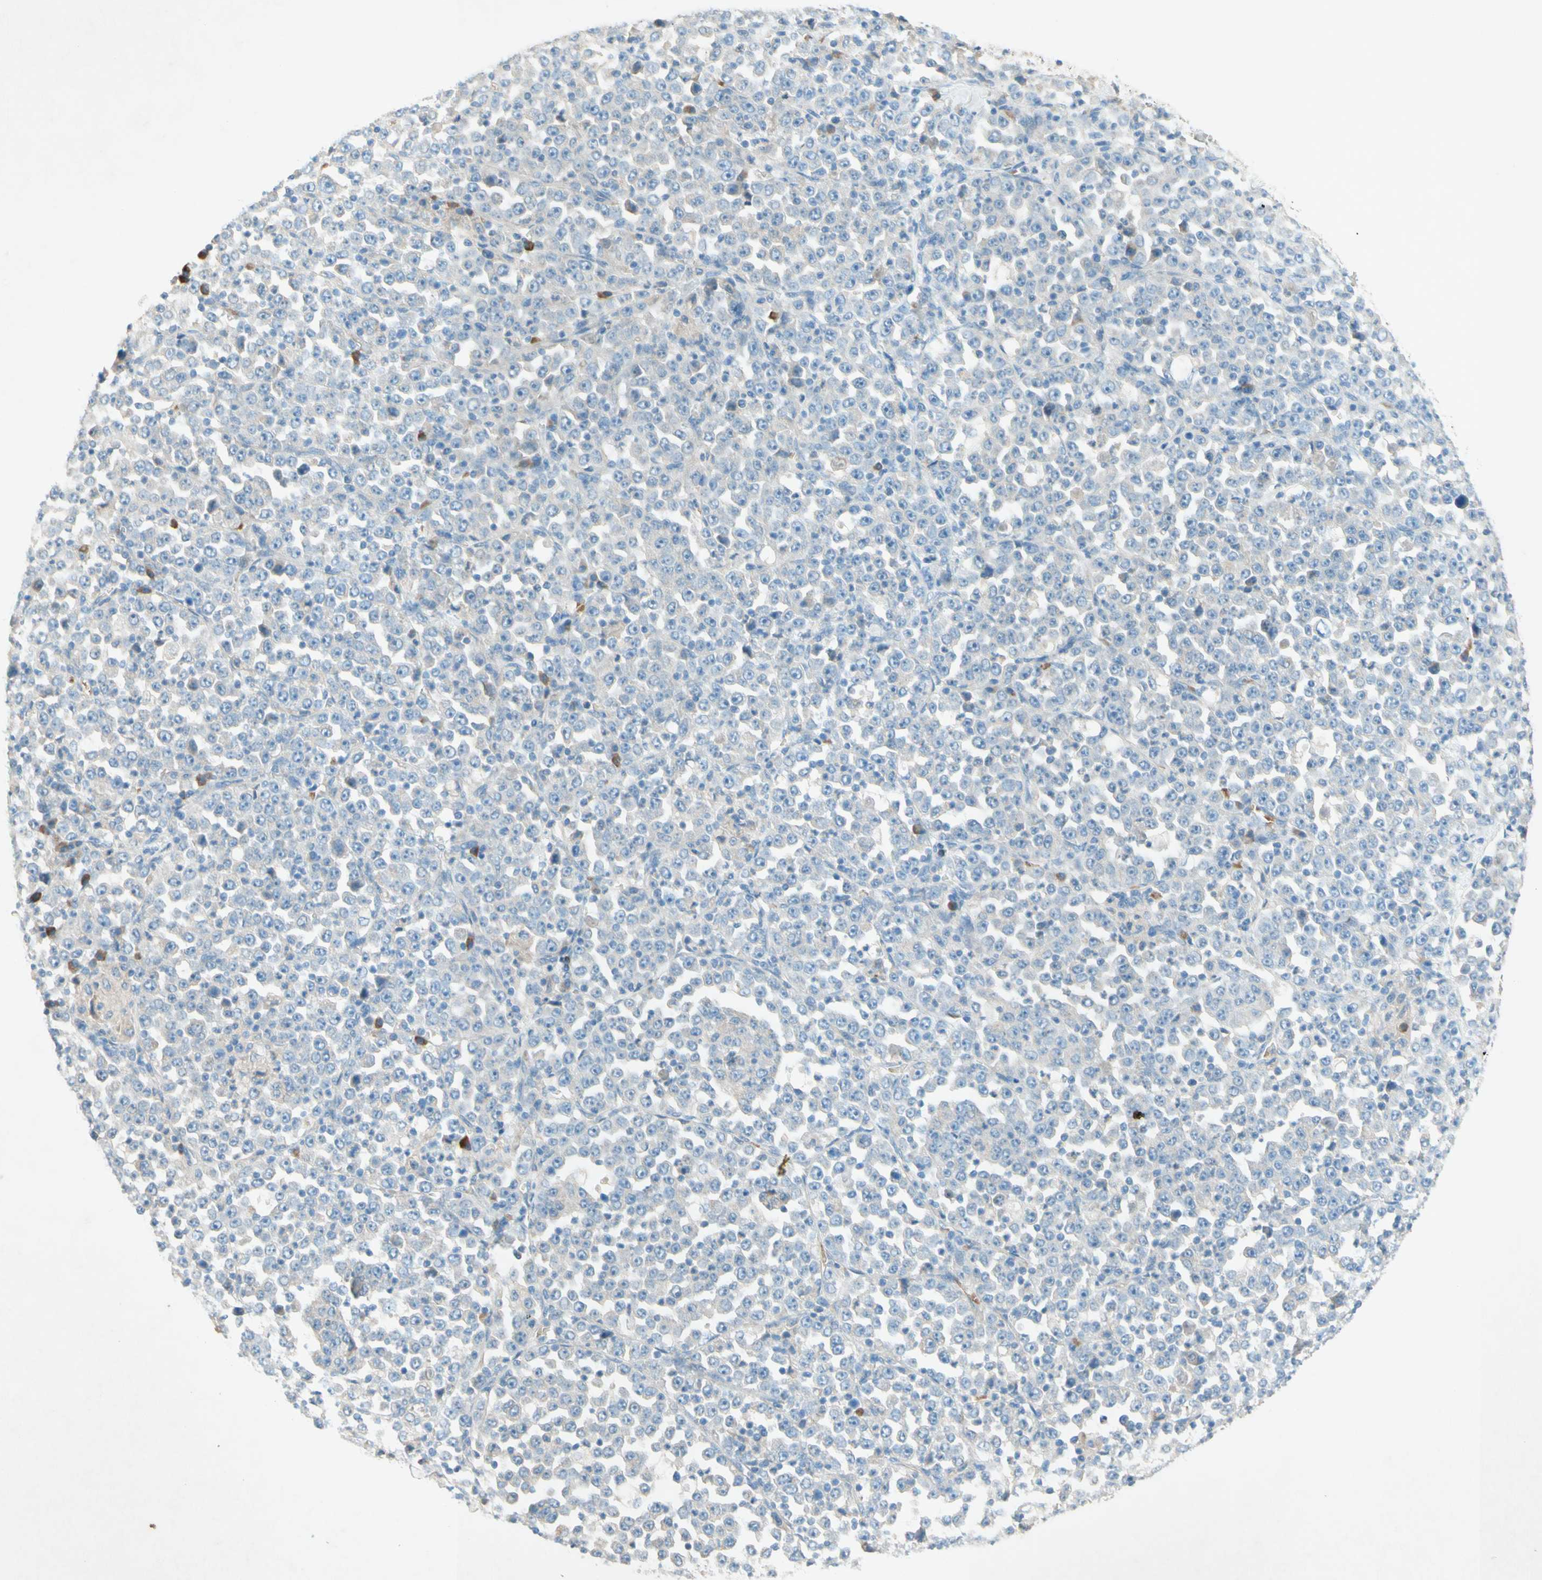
{"staining": {"intensity": "weak", "quantity": "25%-75%", "location": "cytoplasmic/membranous"}, "tissue": "stomach cancer", "cell_type": "Tumor cells", "image_type": "cancer", "snomed": [{"axis": "morphology", "description": "Normal tissue, NOS"}, {"axis": "morphology", "description": "Adenocarcinoma, NOS"}, {"axis": "topography", "description": "Stomach, upper"}, {"axis": "topography", "description": "Stomach"}], "caption": "Immunohistochemical staining of human stomach adenocarcinoma displays low levels of weak cytoplasmic/membranous staining in approximately 25%-75% of tumor cells.", "gene": "IL2", "patient": {"sex": "male", "age": 59}}